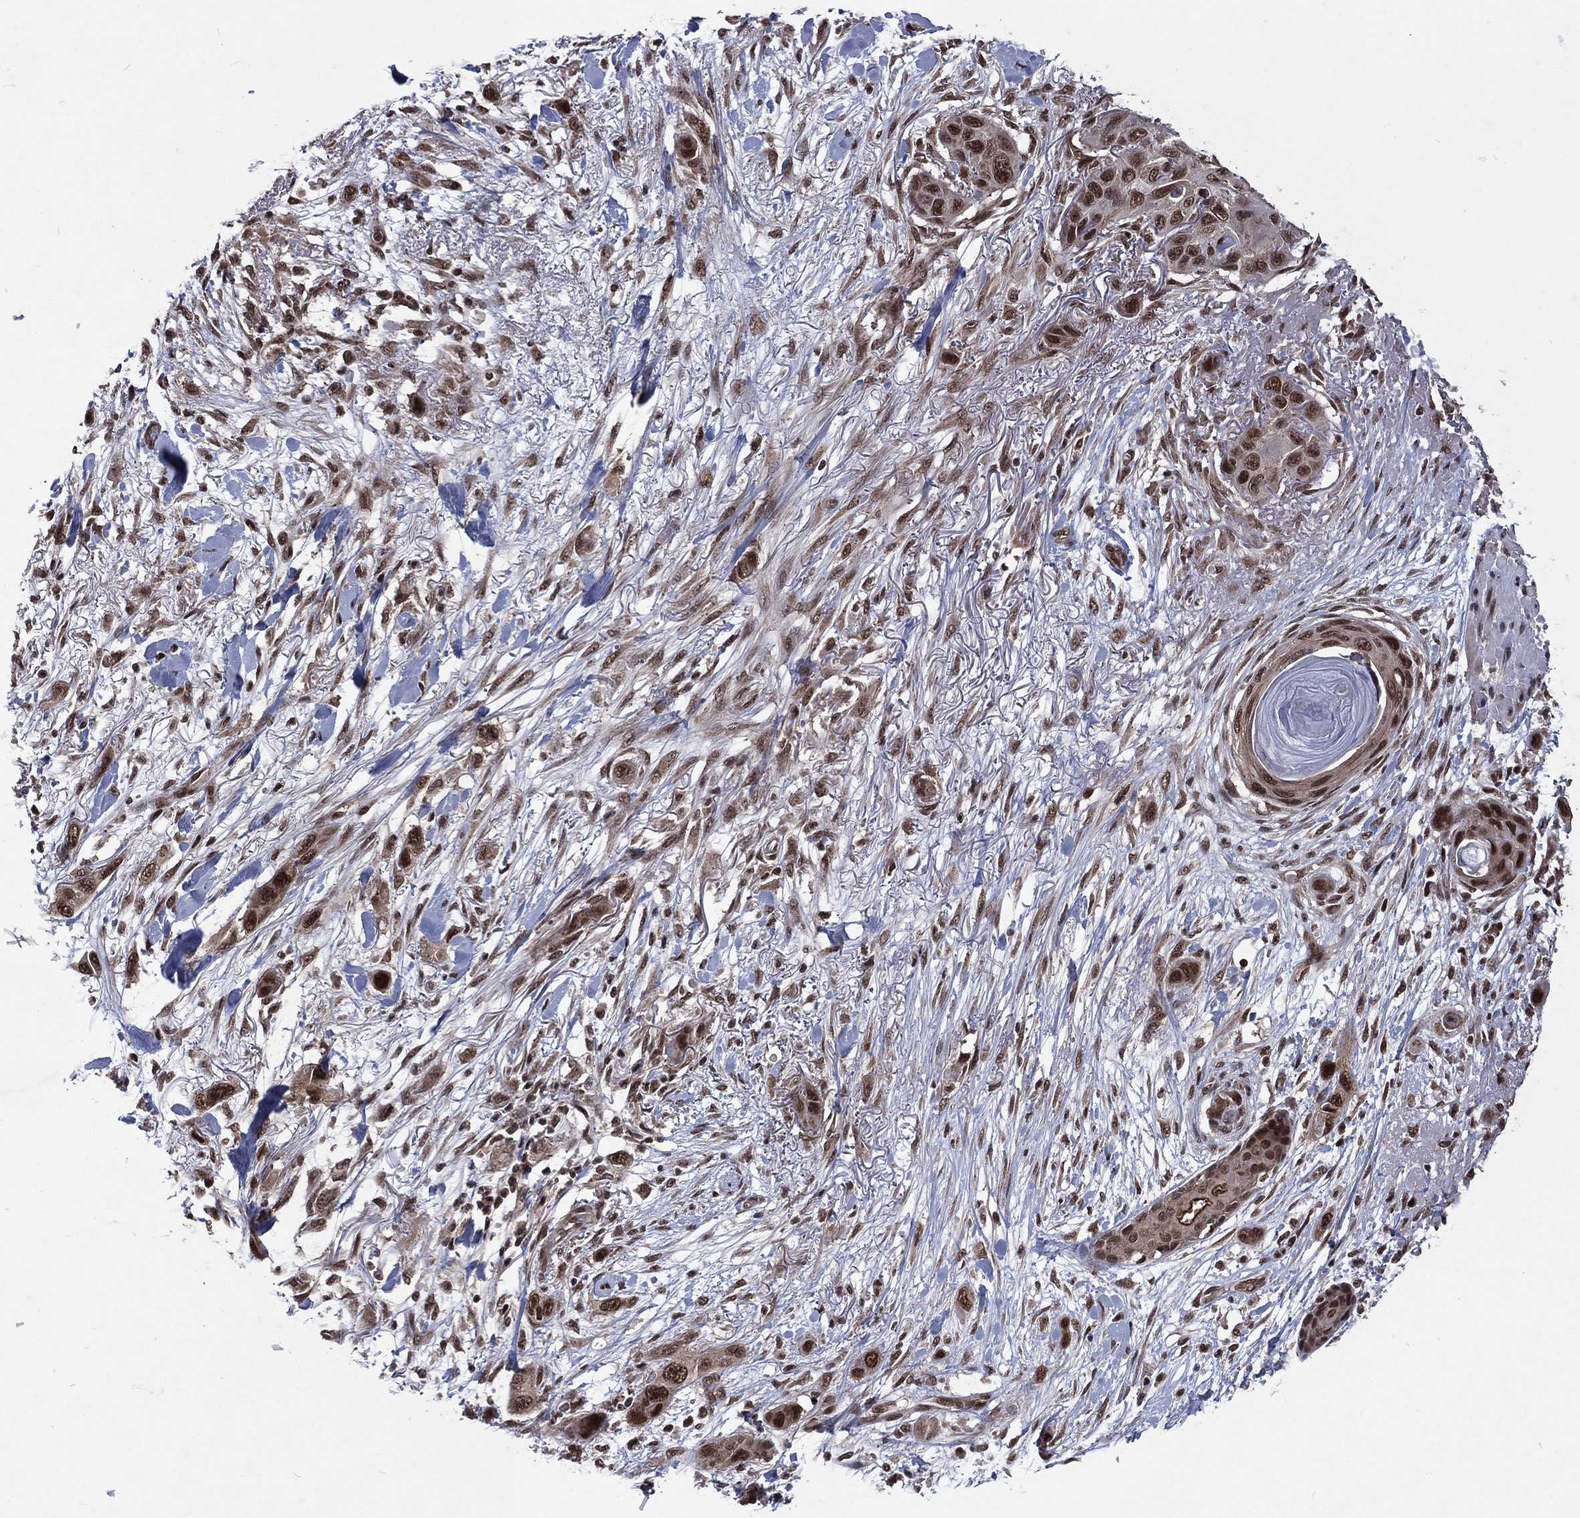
{"staining": {"intensity": "moderate", "quantity": ">75%", "location": "nuclear"}, "tissue": "skin cancer", "cell_type": "Tumor cells", "image_type": "cancer", "snomed": [{"axis": "morphology", "description": "Squamous cell carcinoma, NOS"}, {"axis": "topography", "description": "Skin"}], "caption": "Human skin cancer (squamous cell carcinoma) stained with a protein marker reveals moderate staining in tumor cells.", "gene": "DMAP1", "patient": {"sex": "male", "age": 79}}